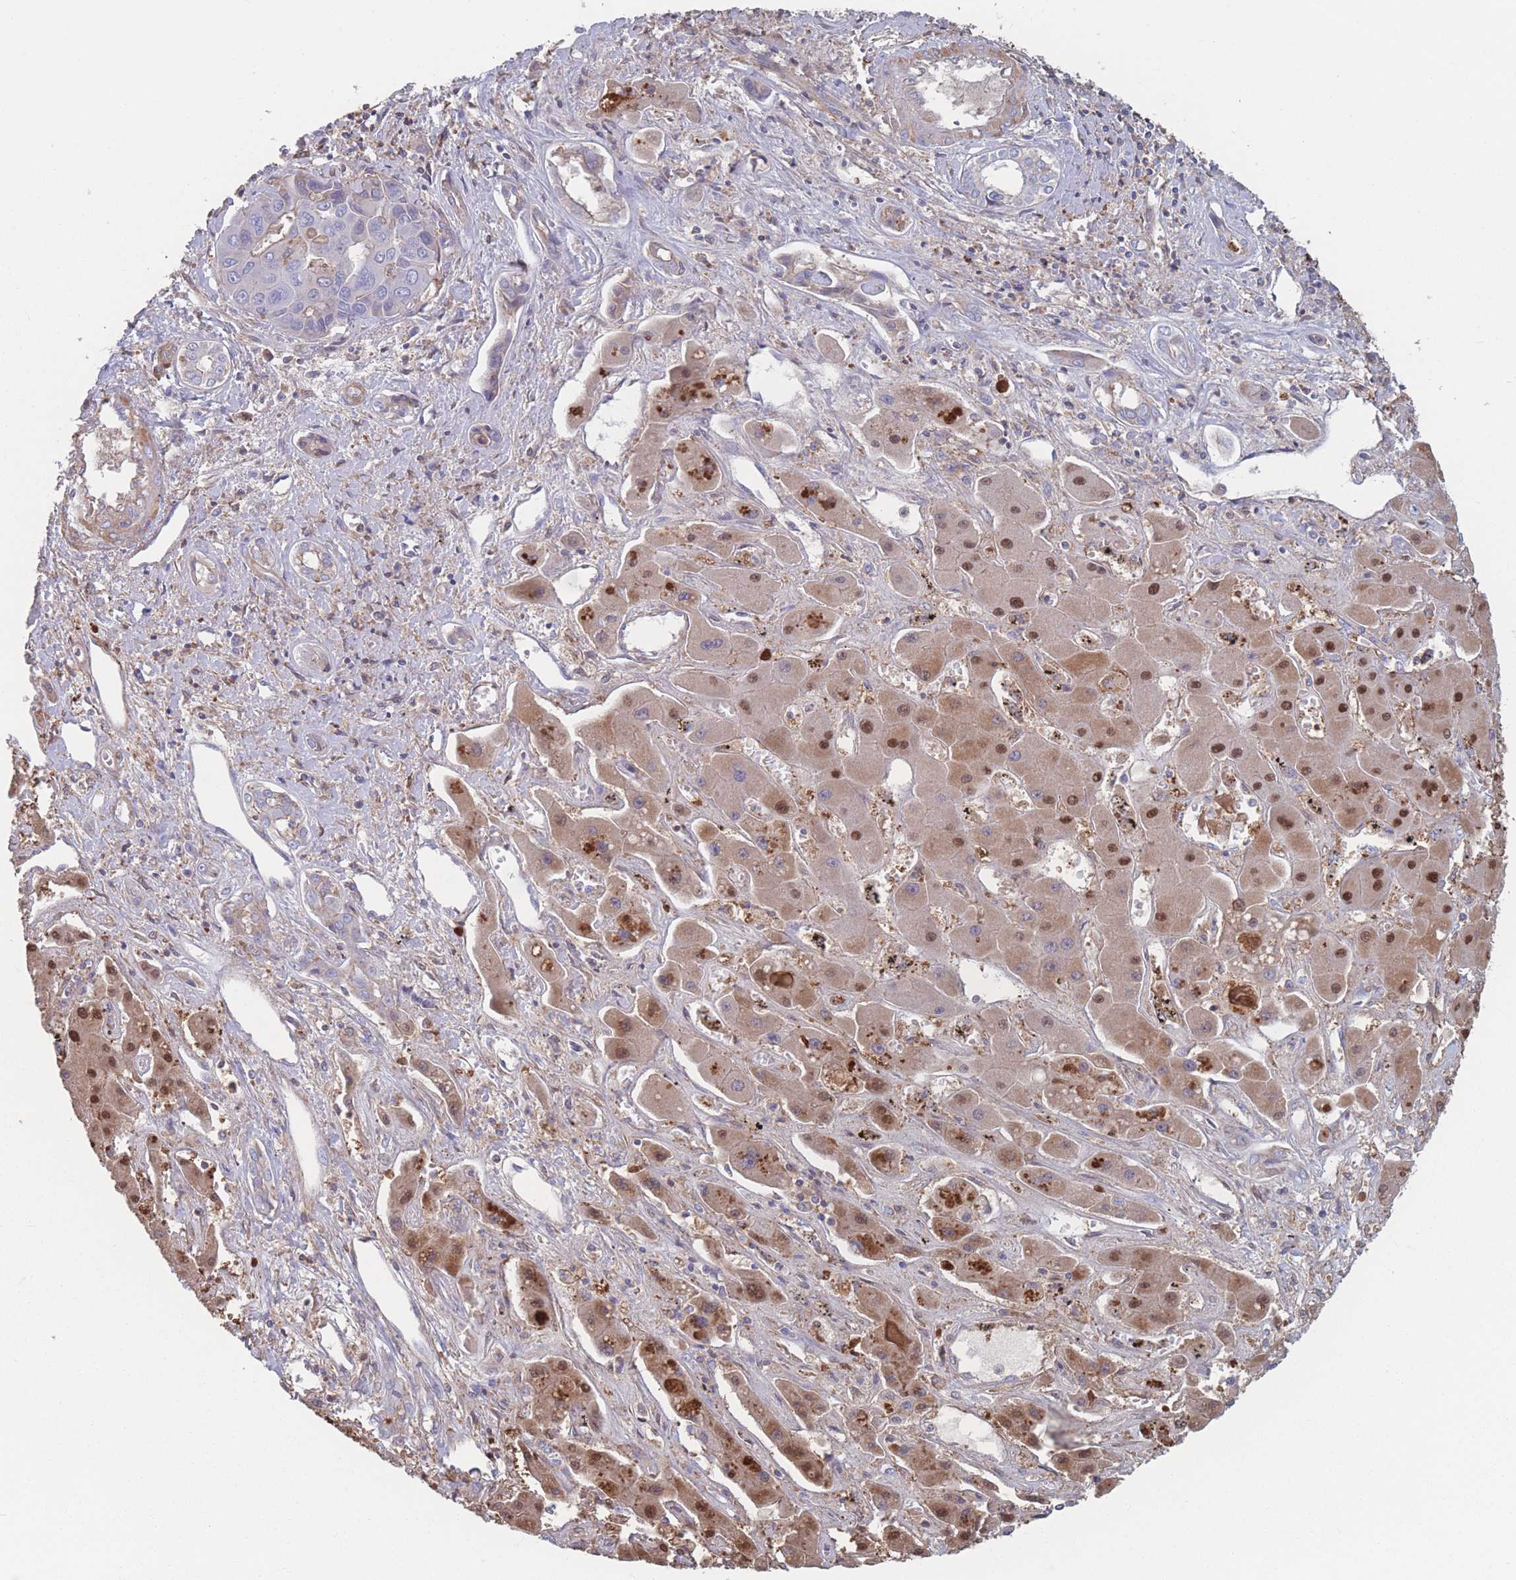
{"staining": {"intensity": "weak", "quantity": "<25%", "location": "cytoplasmic/membranous"}, "tissue": "liver cancer", "cell_type": "Tumor cells", "image_type": "cancer", "snomed": [{"axis": "morphology", "description": "Cholangiocarcinoma"}, {"axis": "topography", "description": "Liver"}], "caption": "Tumor cells are negative for protein expression in human liver cancer. Brightfield microscopy of IHC stained with DAB (3,3'-diaminobenzidine) (brown) and hematoxylin (blue), captured at high magnification.", "gene": "ADH1A", "patient": {"sex": "male", "age": 67}}